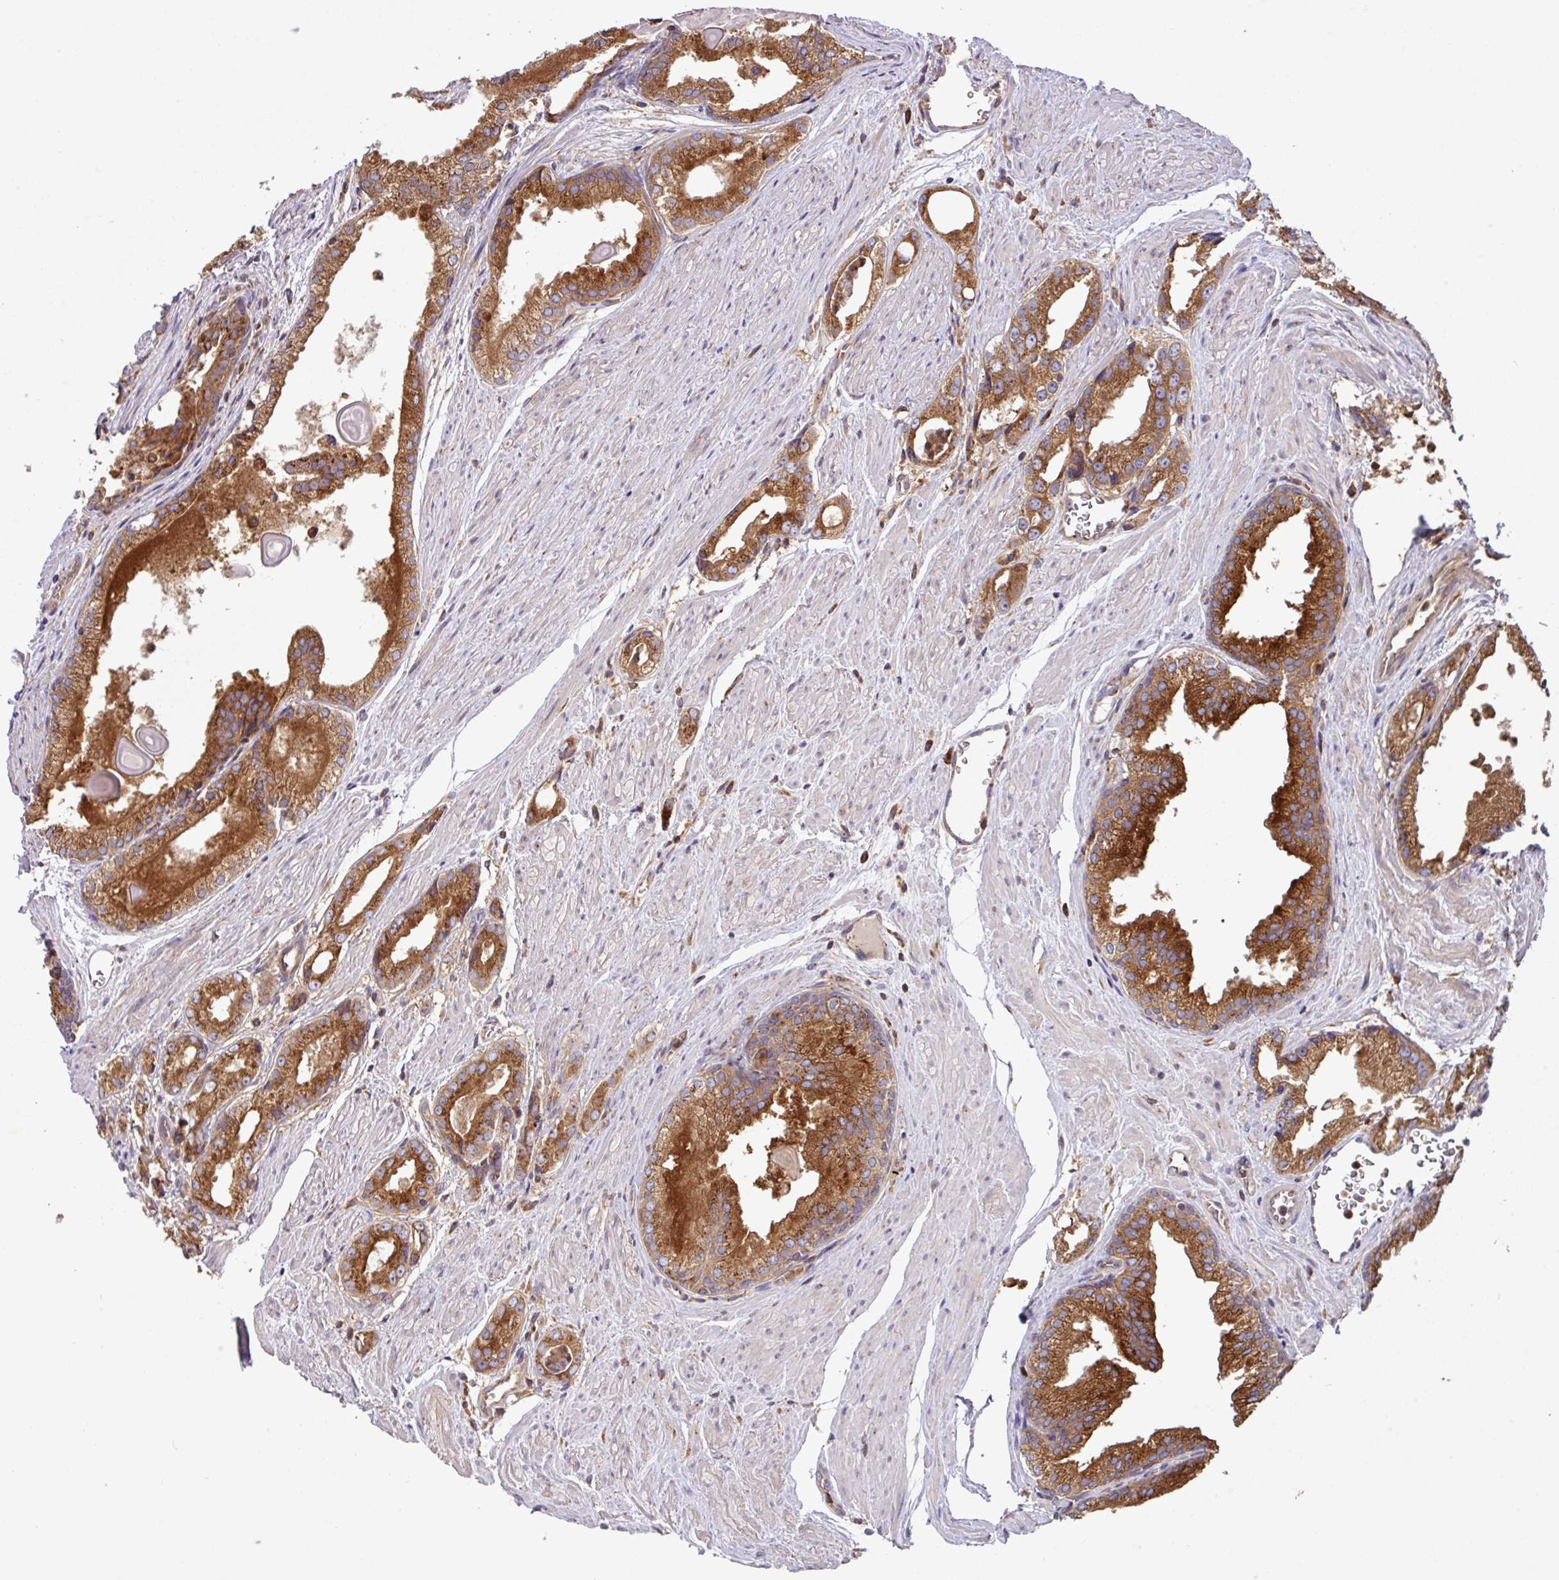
{"staining": {"intensity": "moderate", "quantity": ">75%", "location": "cytoplasmic/membranous"}, "tissue": "prostate cancer", "cell_type": "Tumor cells", "image_type": "cancer", "snomed": [{"axis": "morphology", "description": "Adenocarcinoma, Low grade"}, {"axis": "topography", "description": "Prostate"}], "caption": "IHC of human prostate cancer displays medium levels of moderate cytoplasmic/membranous expression in about >75% of tumor cells.", "gene": "RAB19", "patient": {"sex": "male", "age": 54}}